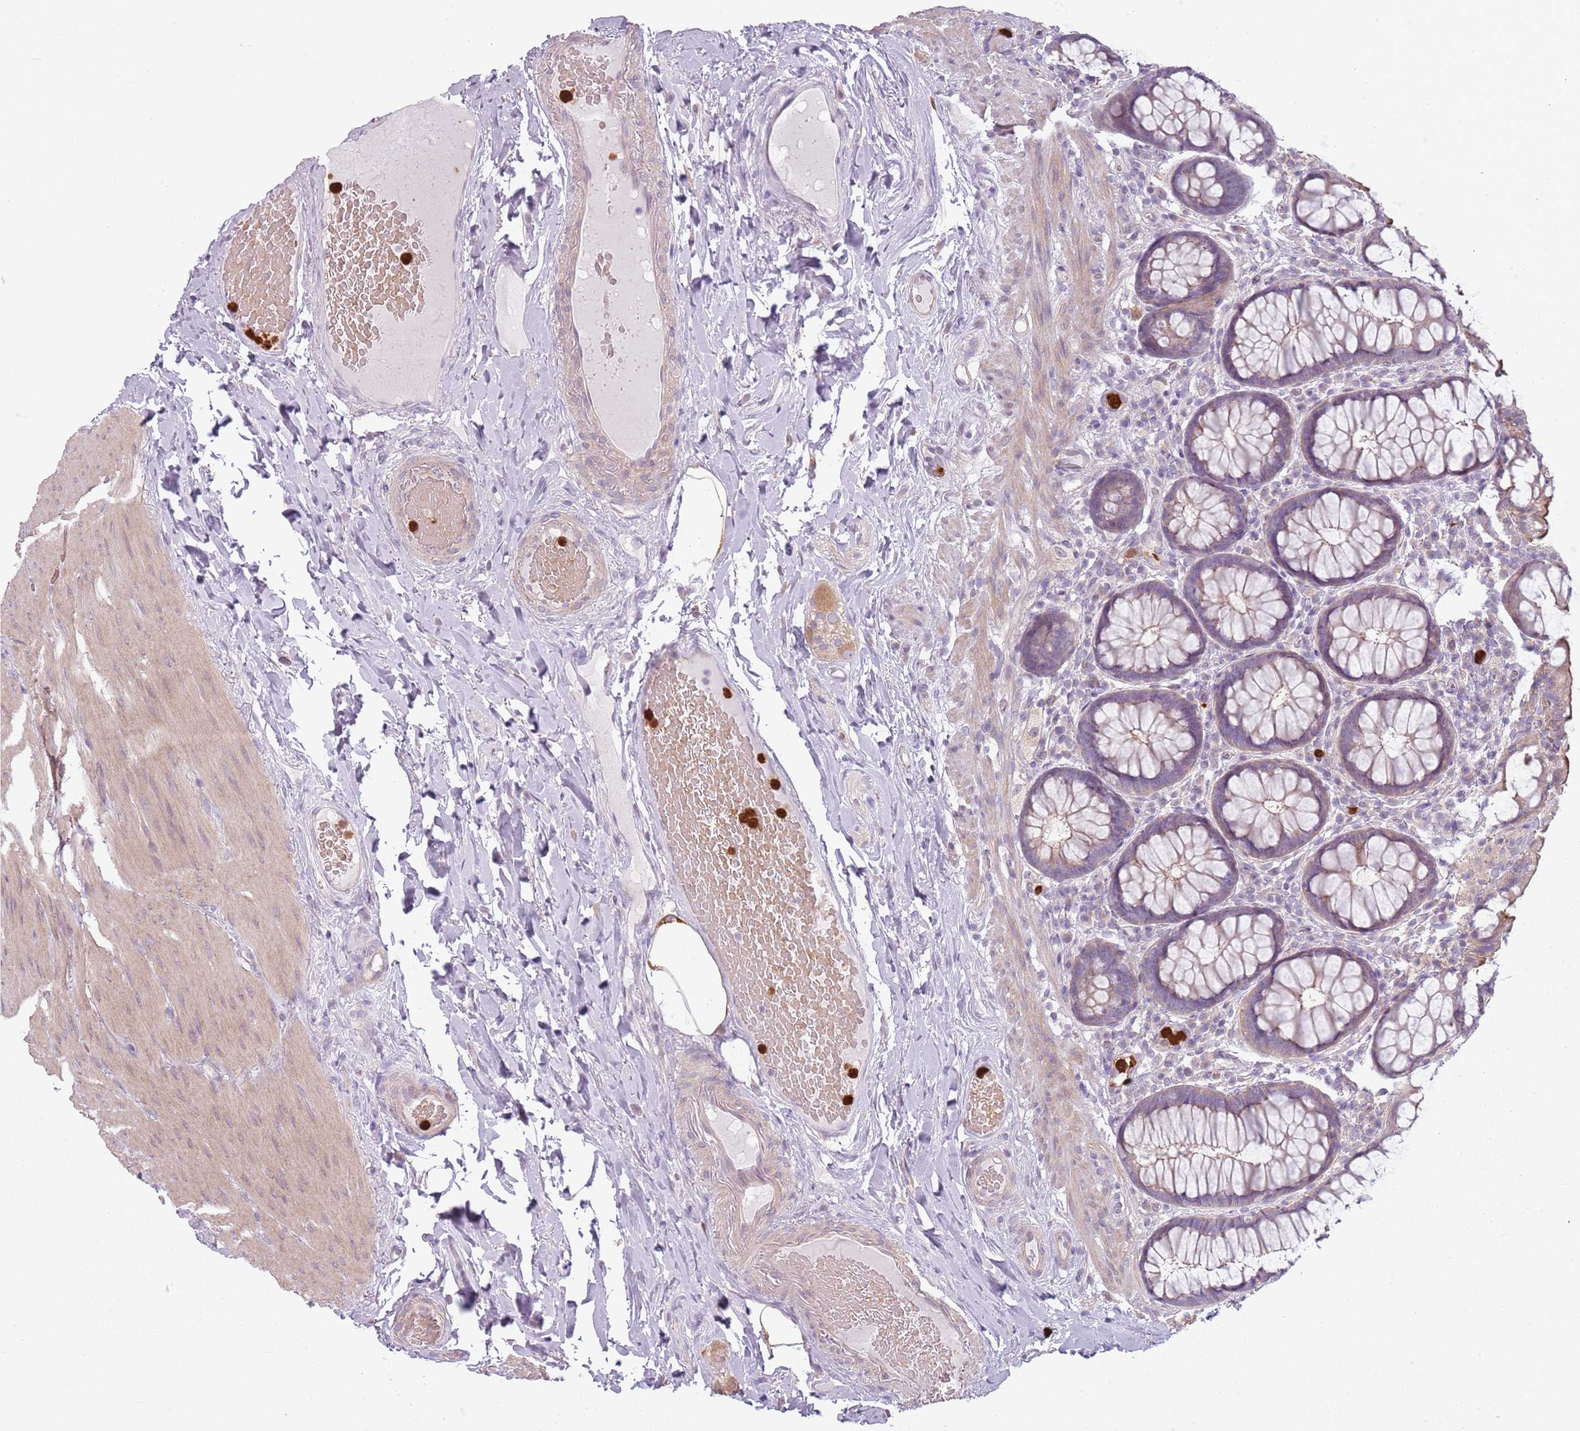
{"staining": {"intensity": "moderate", "quantity": "25%-75%", "location": "cytoplasmic/membranous"}, "tissue": "rectum", "cell_type": "Glandular cells", "image_type": "normal", "snomed": [{"axis": "morphology", "description": "Normal tissue, NOS"}, {"axis": "topography", "description": "Rectum"}], "caption": "A medium amount of moderate cytoplasmic/membranous staining is present in approximately 25%-75% of glandular cells in benign rectum.", "gene": "SPAG4", "patient": {"sex": "male", "age": 83}}